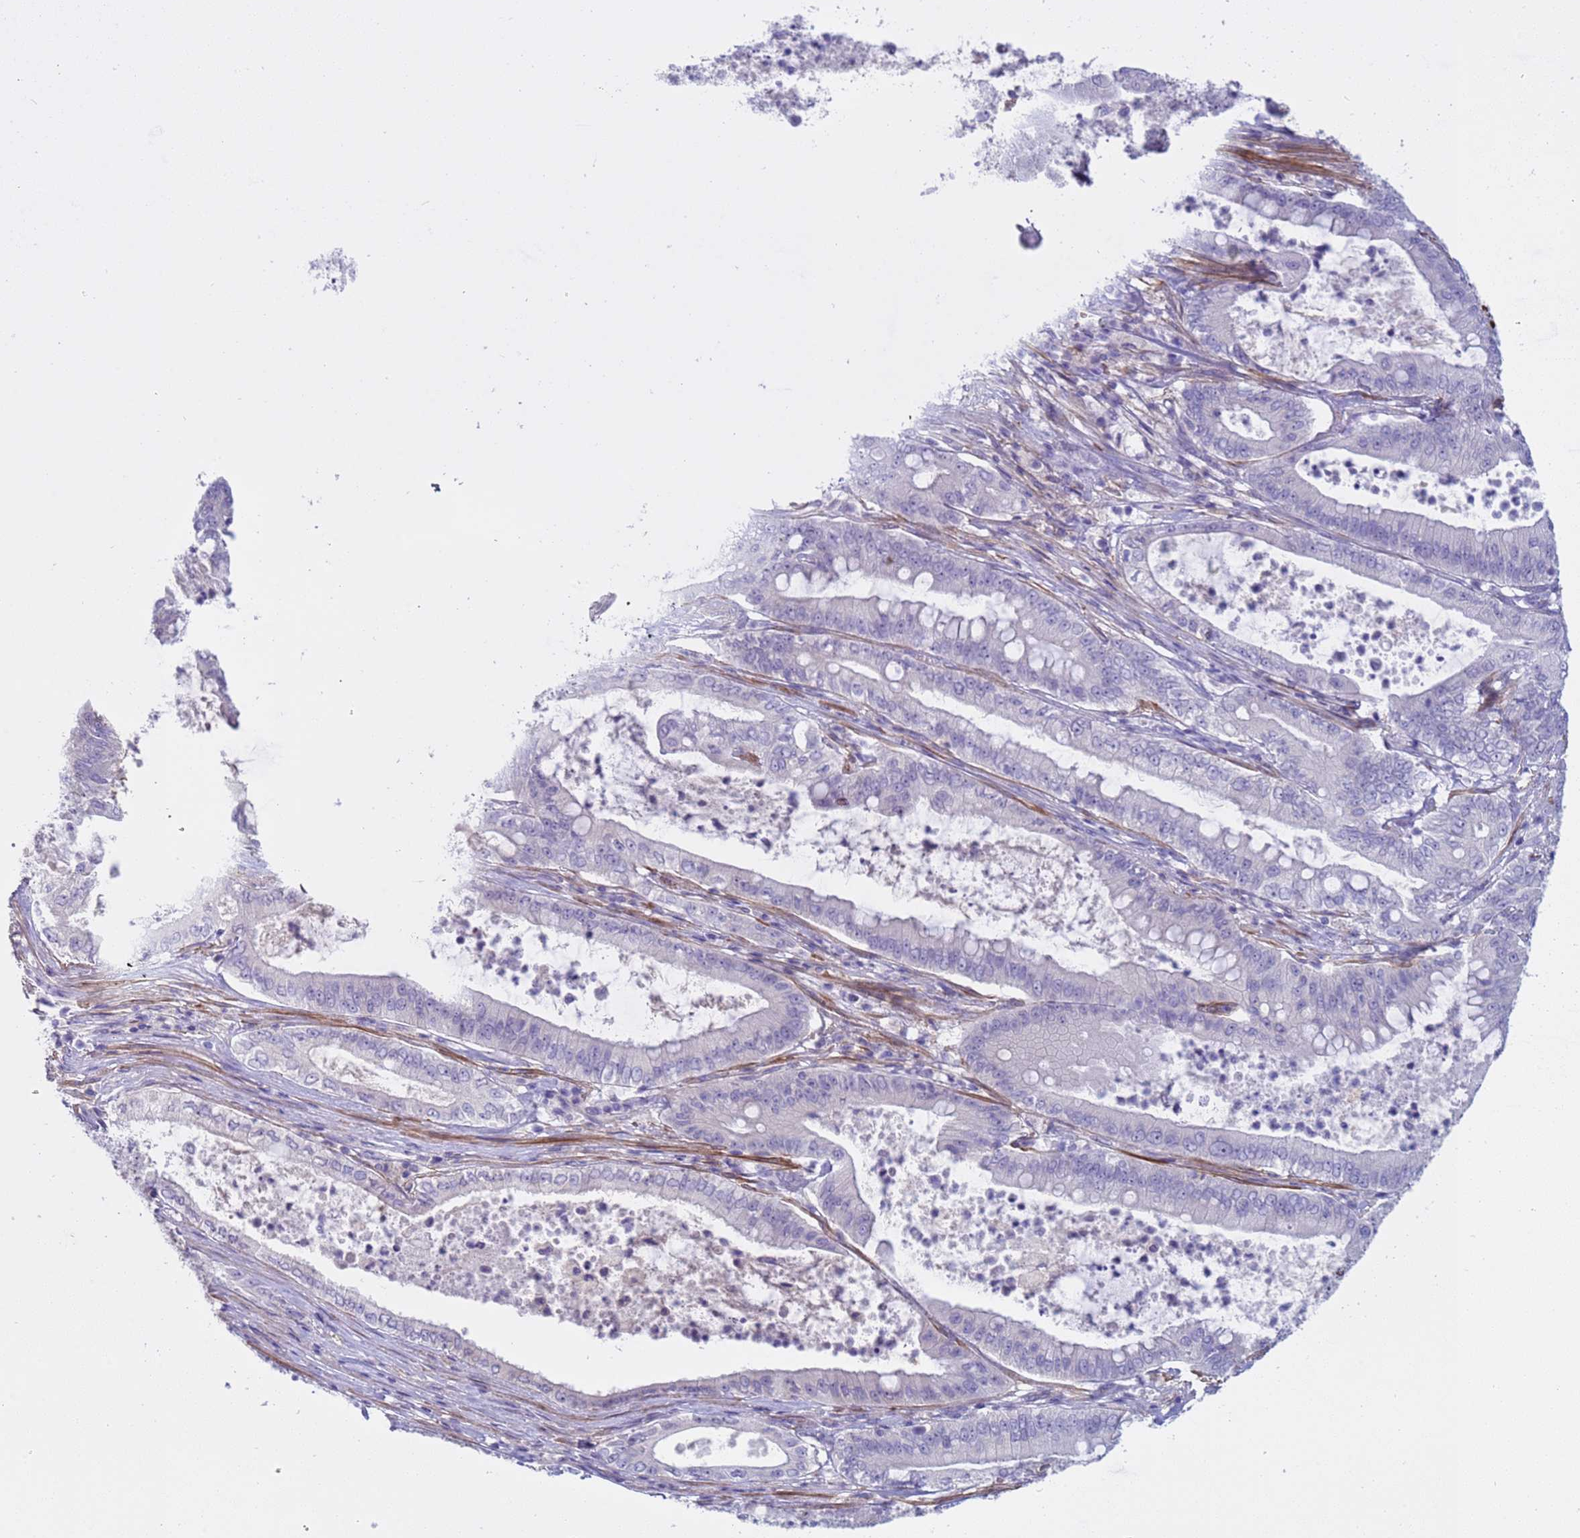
{"staining": {"intensity": "negative", "quantity": "none", "location": "none"}, "tissue": "pancreatic cancer", "cell_type": "Tumor cells", "image_type": "cancer", "snomed": [{"axis": "morphology", "description": "Adenocarcinoma, NOS"}, {"axis": "topography", "description": "Pancreas"}], "caption": "Immunohistochemical staining of human pancreatic cancer (adenocarcinoma) shows no significant expression in tumor cells. Brightfield microscopy of immunohistochemistry (IHC) stained with DAB (brown) and hematoxylin (blue), captured at high magnification.", "gene": "KBTBD3", "patient": {"sex": "male", "age": 71}}